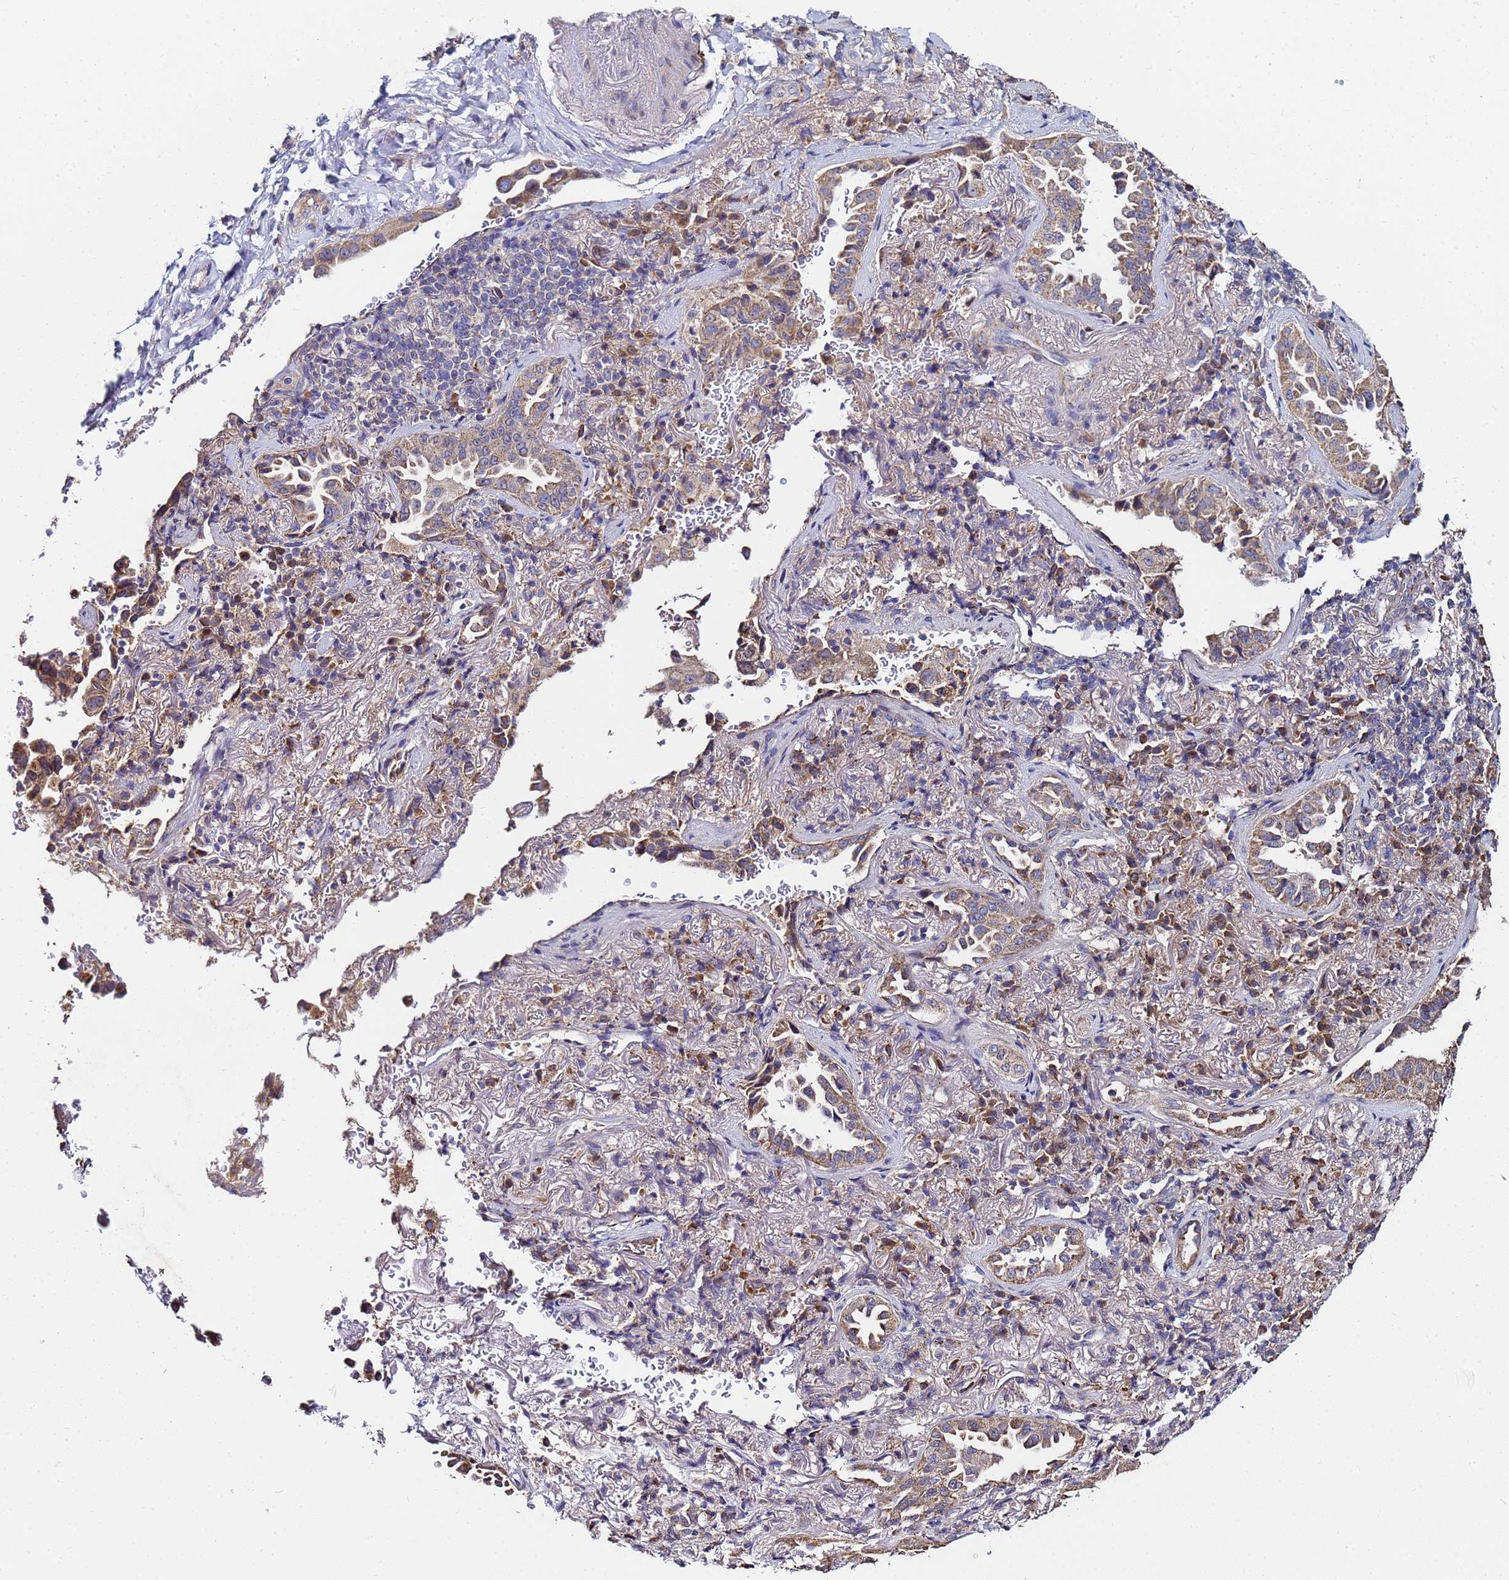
{"staining": {"intensity": "moderate", "quantity": "25%-75%", "location": "cytoplasmic/membranous"}, "tissue": "lung cancer", "cell_type": "Tumor cells", "image_type": "cancer", "snomed": [{"axis": "morphology", "description": "Adenocarcinoma, NOS"}, {"axis": "topography", "description": "Lung"}], "caption": "IHC histopathology image of neoplastic tissue: lung cancer (adenocarcinoma) stained using IHC displays medium levels of moderate protein expression localized specifically in the cytoplasmic/membranous of tumor cells, appearing as a cytoplasmic/membranous brown color.", "gene": "C5orf34", "patient": {"sex": "female", "age": 69}}